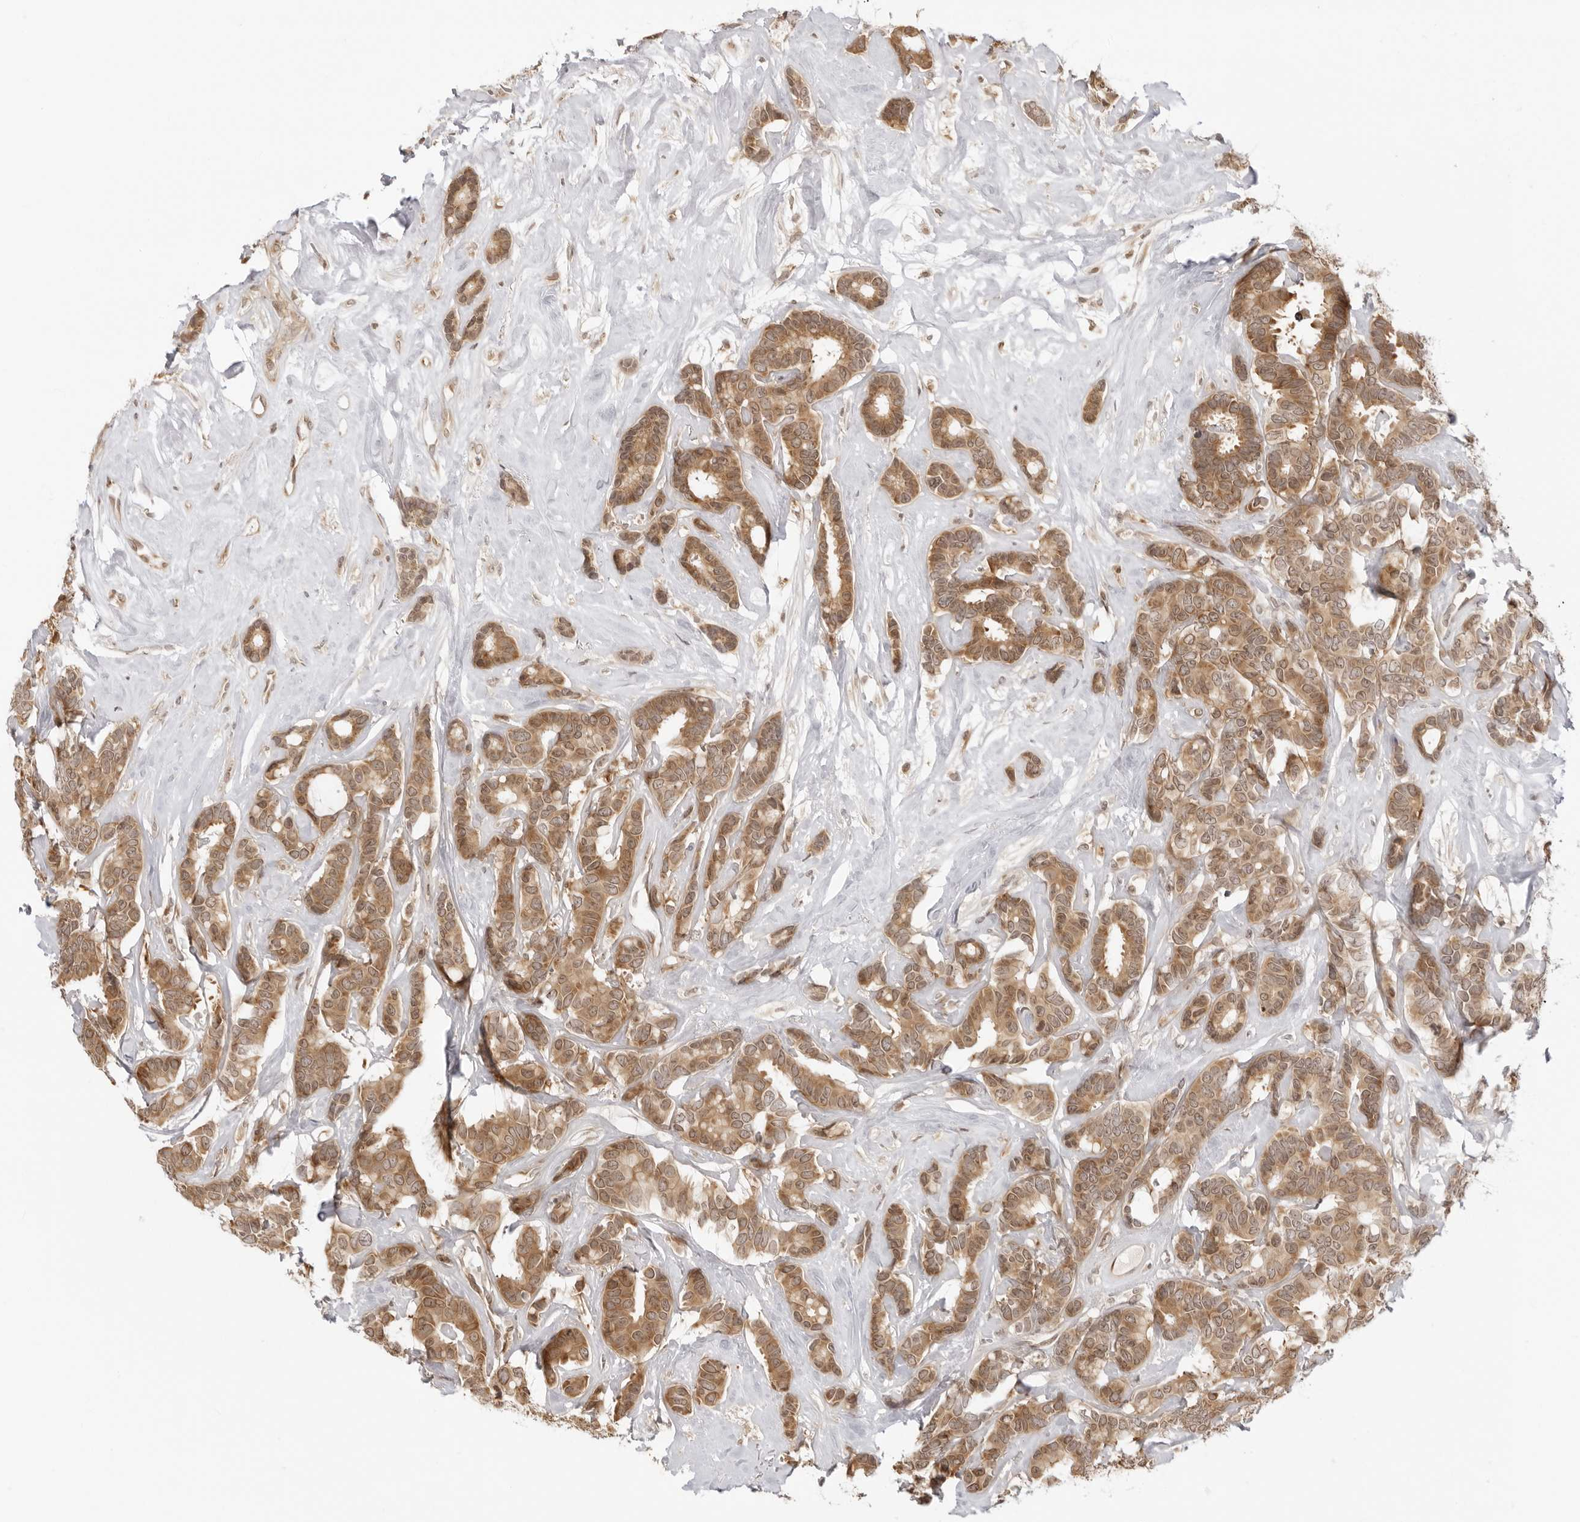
{"staining": {"intensity": "moderate", "quantity": ">75%", "location": "cytoplasmic/membranous,nuclear"}, "tissue": "breast cancer", "cell_type": "Tumor cells", "image_type": "cancer", "snomed": [{"axis": "morphology", "description": "Duct carcinoma"}, {"axis": "topography", "description": "Breast"}], "caption": "Immunohistochemistry (IHC) of breast cancer exhibits medium levels of moderate cytoplasmic/membranous and nuclear expression in approximately >75% of tumor cells. (DAB (3,3'-diaminobenzidine) IHC with brightfield microscopy, high magnification).", "gene": "PRRC2C", "patient": {"sex": "female", "age": 87}}